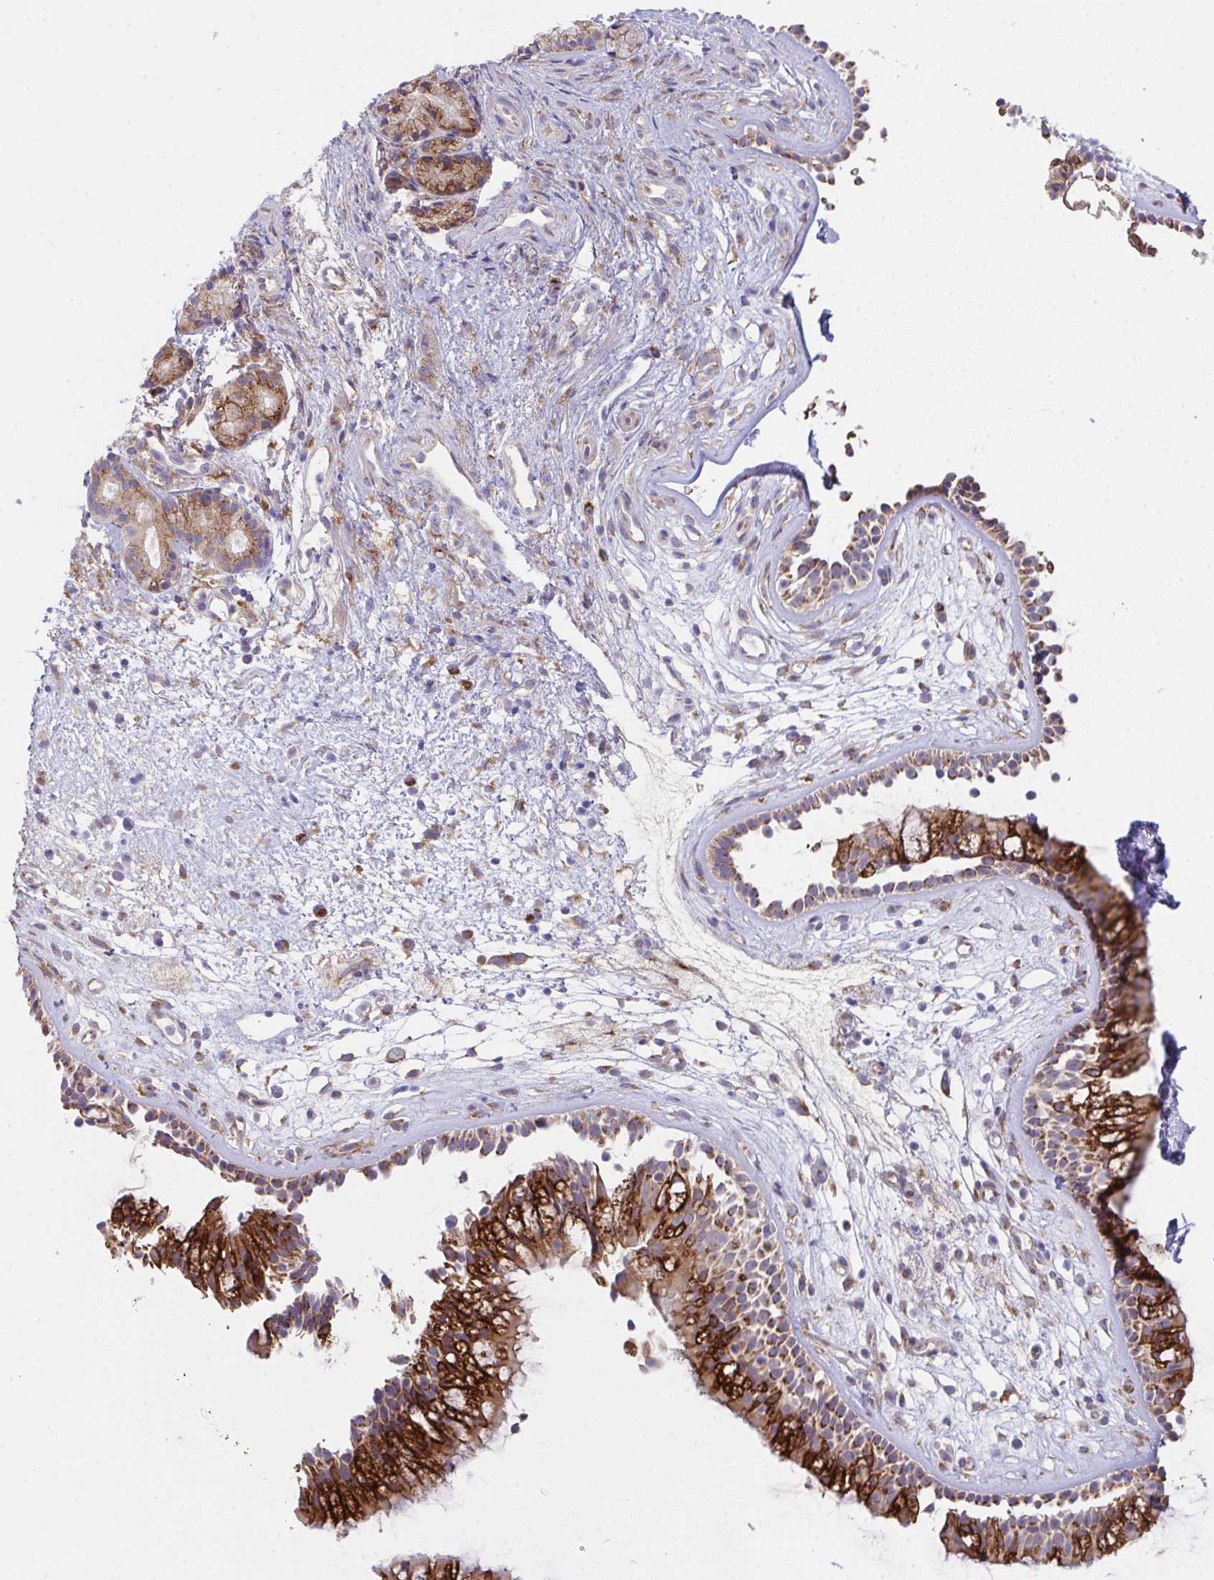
{"staining": {"intensity": "strong", "quantity": "25%-75%", "location": "cytoplasmic/membranous"}, "tissue": "nasopharynx", "cell_type": "Respiratory epithelial cells", "image_type": "normal", "snomed": [{"axis": "morphology", "description": "Normal tissue, NOS"}, {"axis": "topography", "description": "Nasopharynx"}], "caption": "Immunohistochemistry staining of normal nasopharynx, which demonstrates high levels of strong cytoplasmic/membranous expression in about 25%-75% of respiratory epithelial cells indicating strong cytoplasmic/membranous protein expression. The staining was performed using DAB (brown) for protein detection and nuclei were counterstained in hematoxylin (blue).", "gene": "MIA3", "patient": {"sex": "female", "age": 70}}